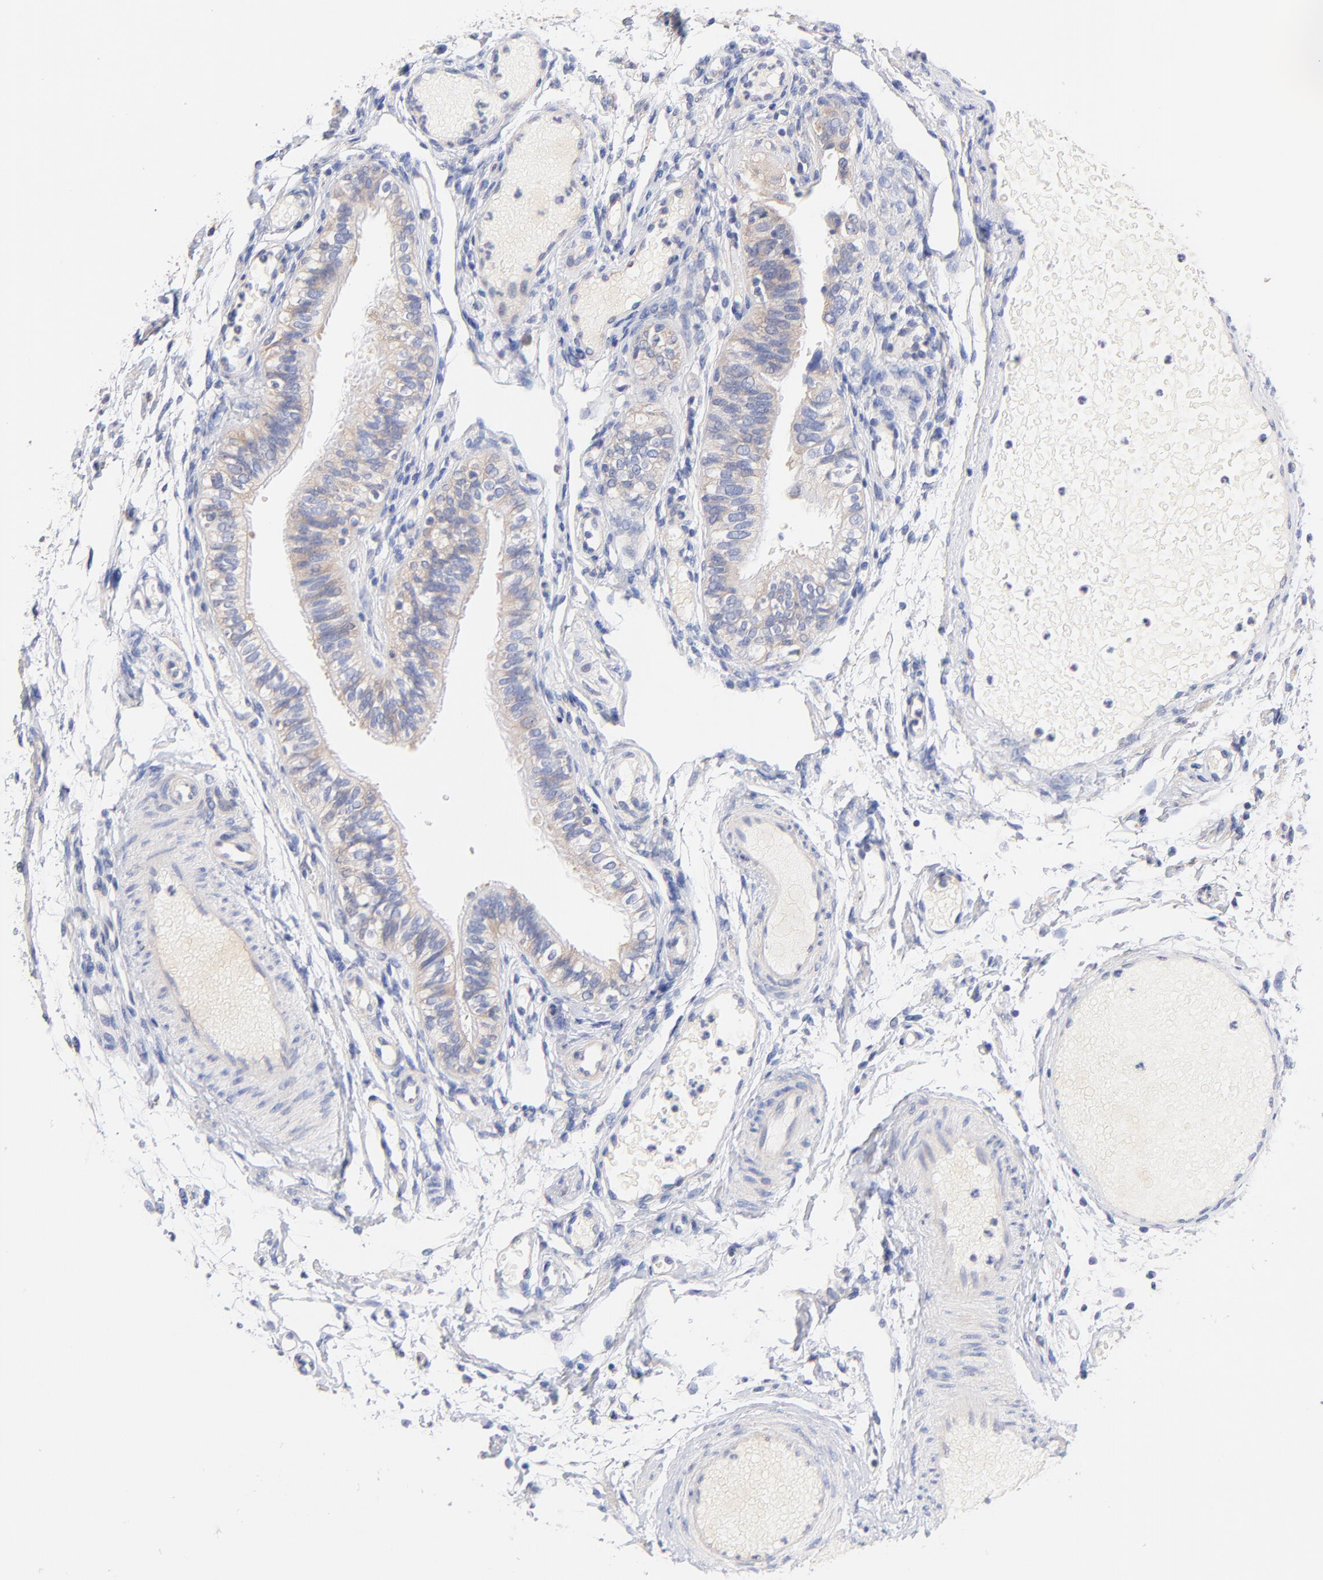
{"staining": {"intensity": "negative", "quantity": "none", "location": "none"}, "tissue": "fallopian tube", "cell_type": "Glandular cells", "image_type": "normal", "snomed": [{"axis": "morphology", "description": "Normal tissue, NOS"}, {"axis": "morphology", "description": "Dermoid, NOS"}, {"axis": "topography", "description": "Fallopian tube"}], "caption": "DAB (3,3'-diaminobenzidine) immunohistochemical staining of normal fallopian tube exhibits no significant staining in glandular cells.", "gene": "TNFRSF13C", "patient": {"sex": "female", "age": 33}}